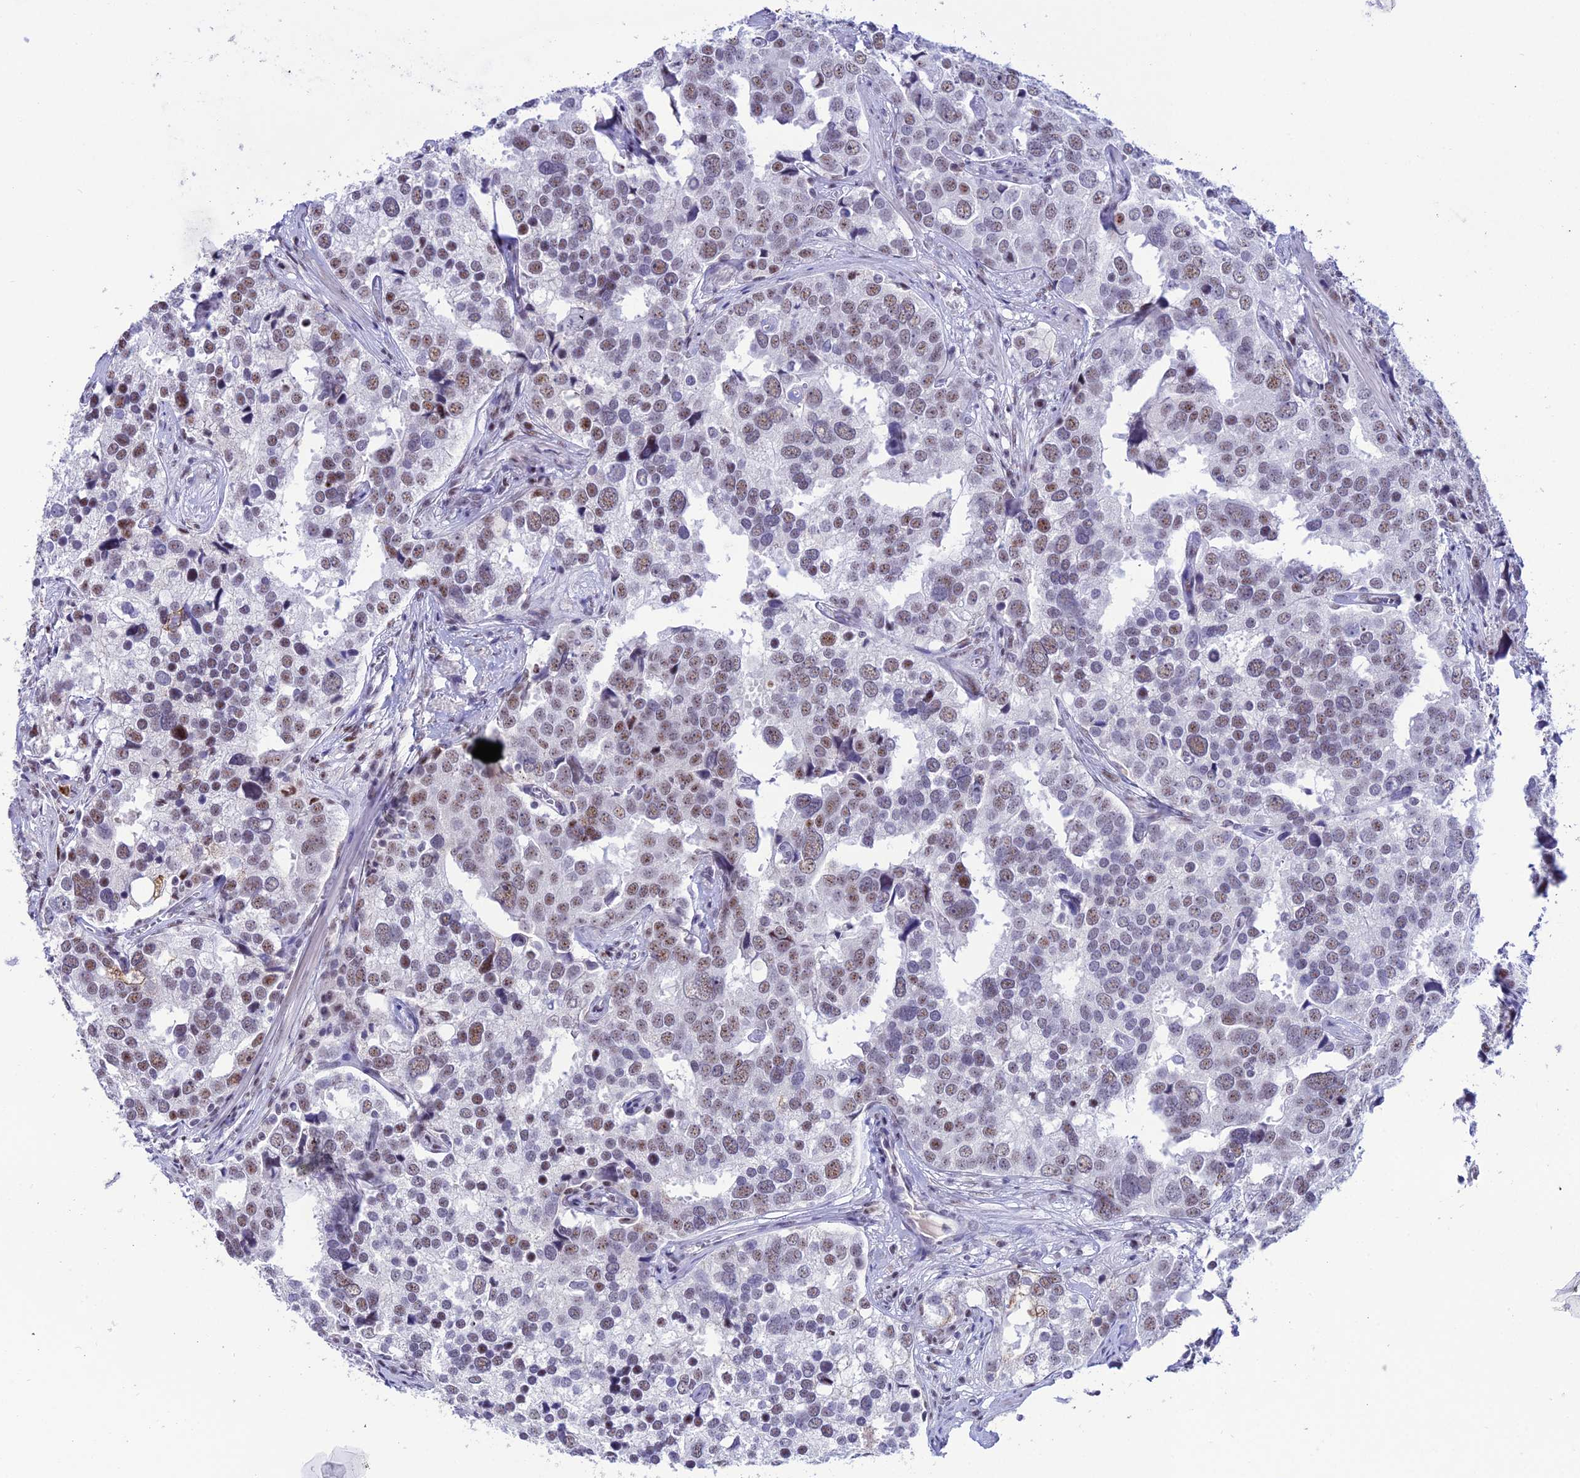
{"staining": {"intensity": "moderate", "quantity": "25%-75%", "location": "nuclear"}, "tissue": "prostate cancer", "cell_type": "Tumor cells", "image_type": "cancer", "snomed": [{"axis": "morphology", "description": "Adenocarcinoma, High grade"}, {"axis": "topography", "description": "Prostate"}], "caption": "Immunohistochemistry photomicrograph of neoplastic tissue: prostate cancer (high-grade adenocarcinoma) stained using IHC exhibits medium levels of moderate protein expression localized specifically in the nuclear of tumor cells, appearing as a nuclear brown color.", "gene": "MFSD2B", "patient": {"sex": "male", "age": 71}}